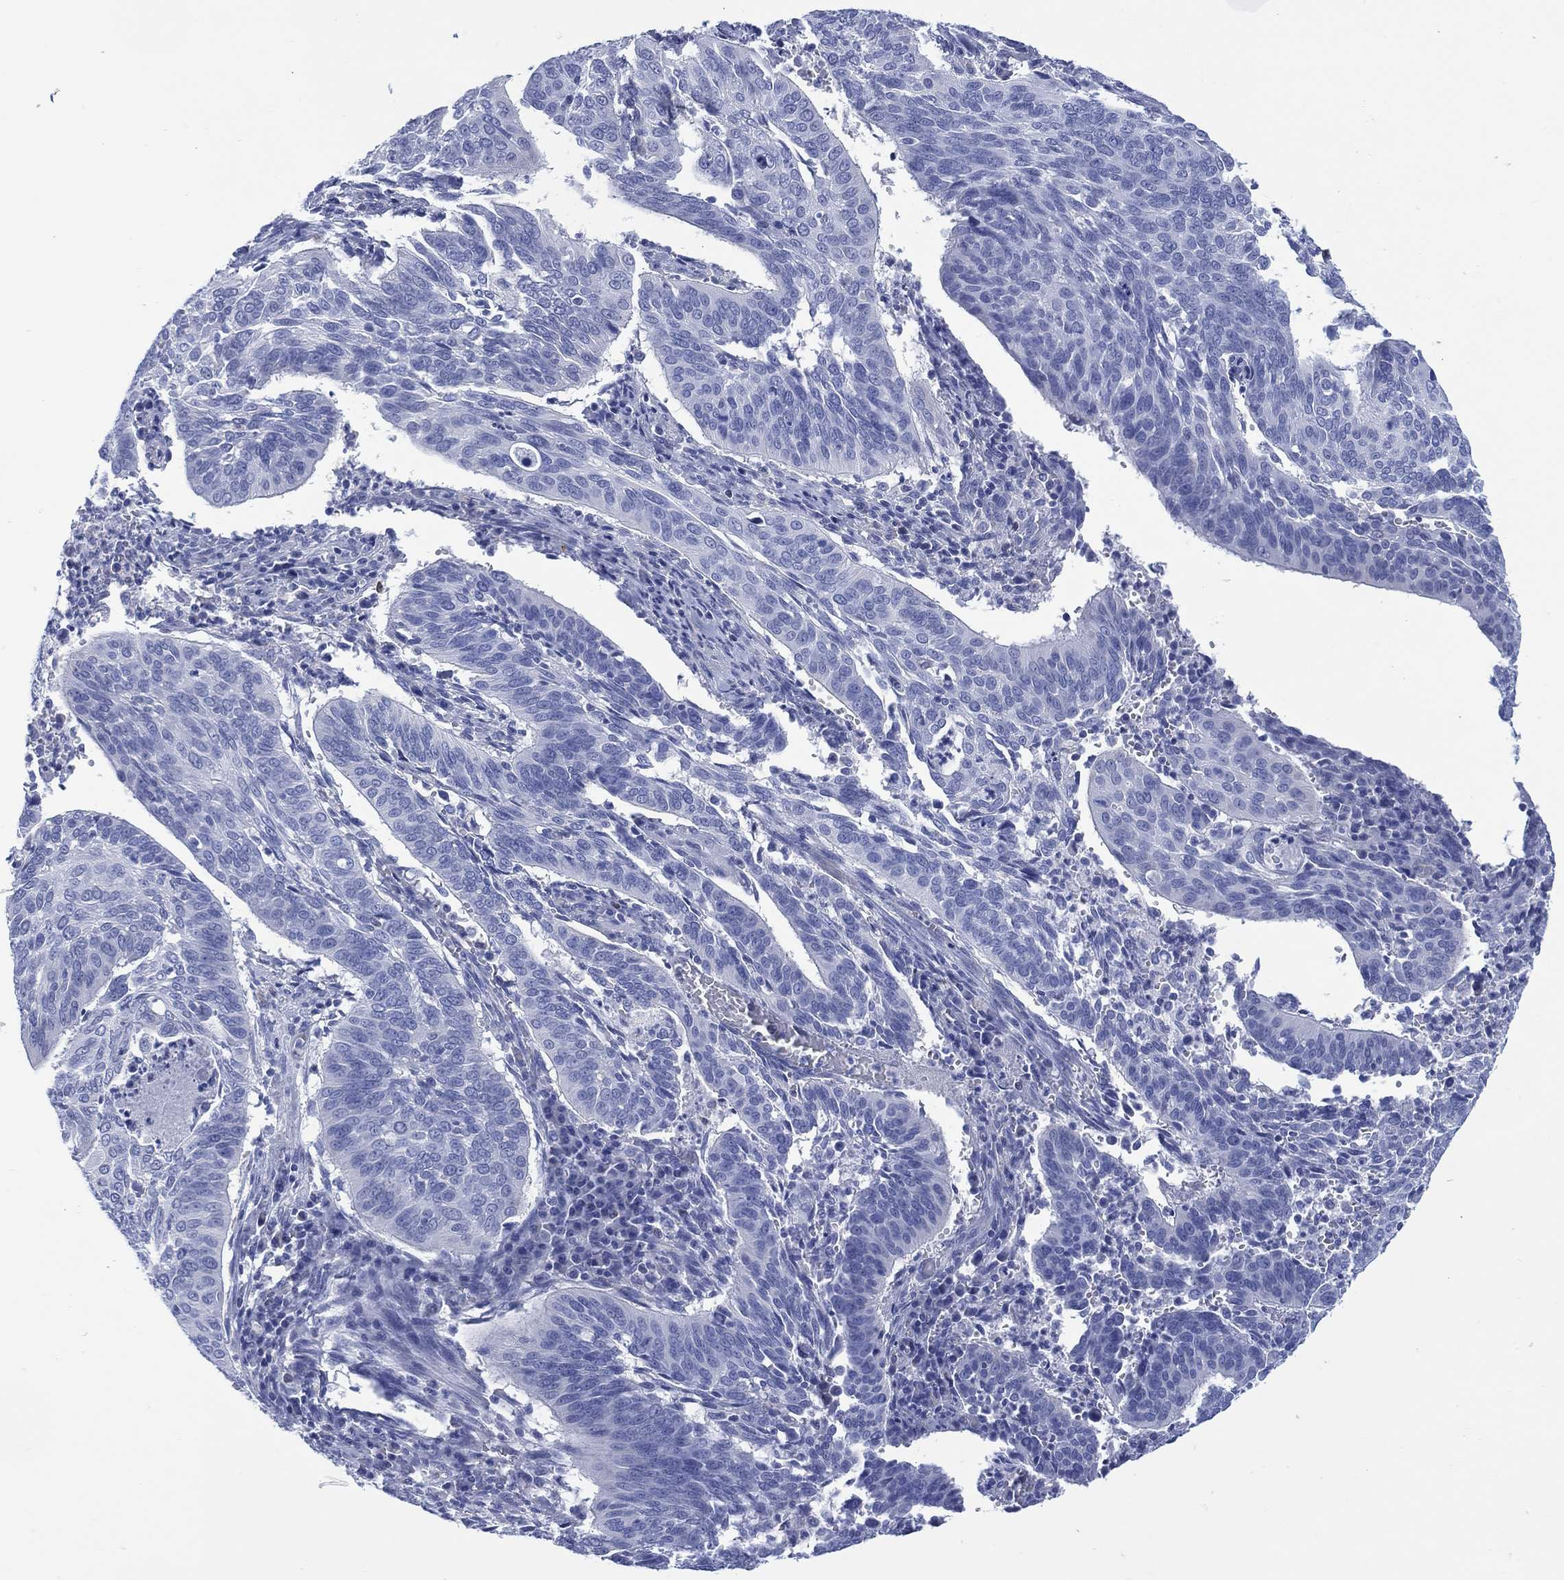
{"staining": {"intensity": "negative", "quantity": "none", "location": "none"}, "tissue": "cervical cancer", "cell_type": "Tumor cells", "image_type": "cancer", "snomed": [{"axis": "morphology", "description": "Normal tissue, NOS"}, {"axis": "morphology", "description": "Squamous cell carcinoma, NOS"}, {"axis": "topography", "description": "Cervix"}], "caption": "Immunohistochemical staining of cervical squamous cell carcinoma shows no significant expression in tumor cells.", "gene": "DDI1", "patient": {"sex": "female", "age": 39}}